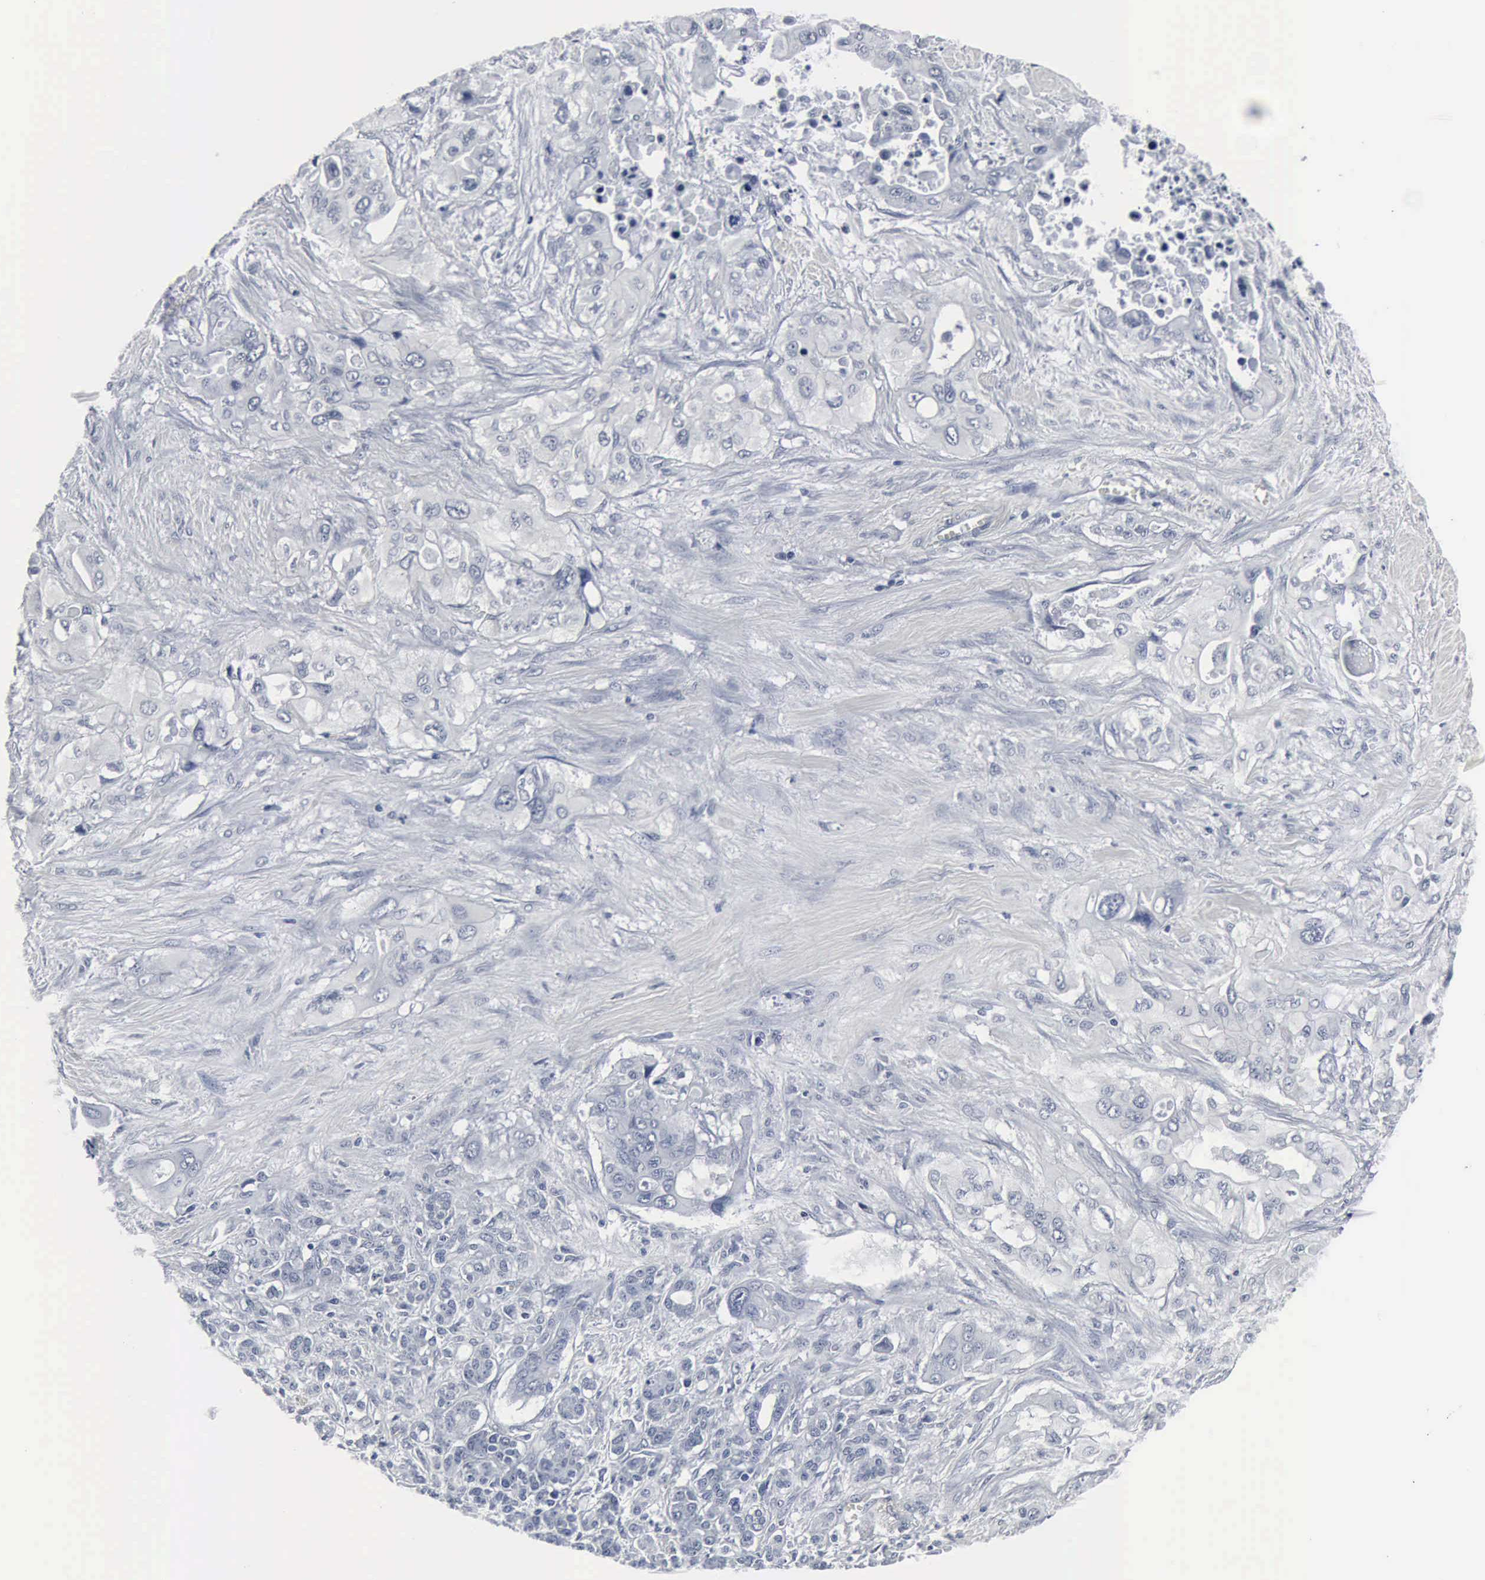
{"staining": {"intensity": "negative", "quantity": "none", "location": "none"}, "tissue": "pancreatic cancer", "cell_type": "Tumor cells", "image_type": "cancer", "snomed": [{"axis": "morphology", "description": "Adenocarcinoma, NOS"}, {"axis": "topography", "description": "Pancreas"}], "caption": "The photomicrograph reveals no significant expression in tumor cells of pancreatic cancer (adenocarcinoma).", "gene": "SNAP25", "patient": {"sex": "male", "age": 77}}